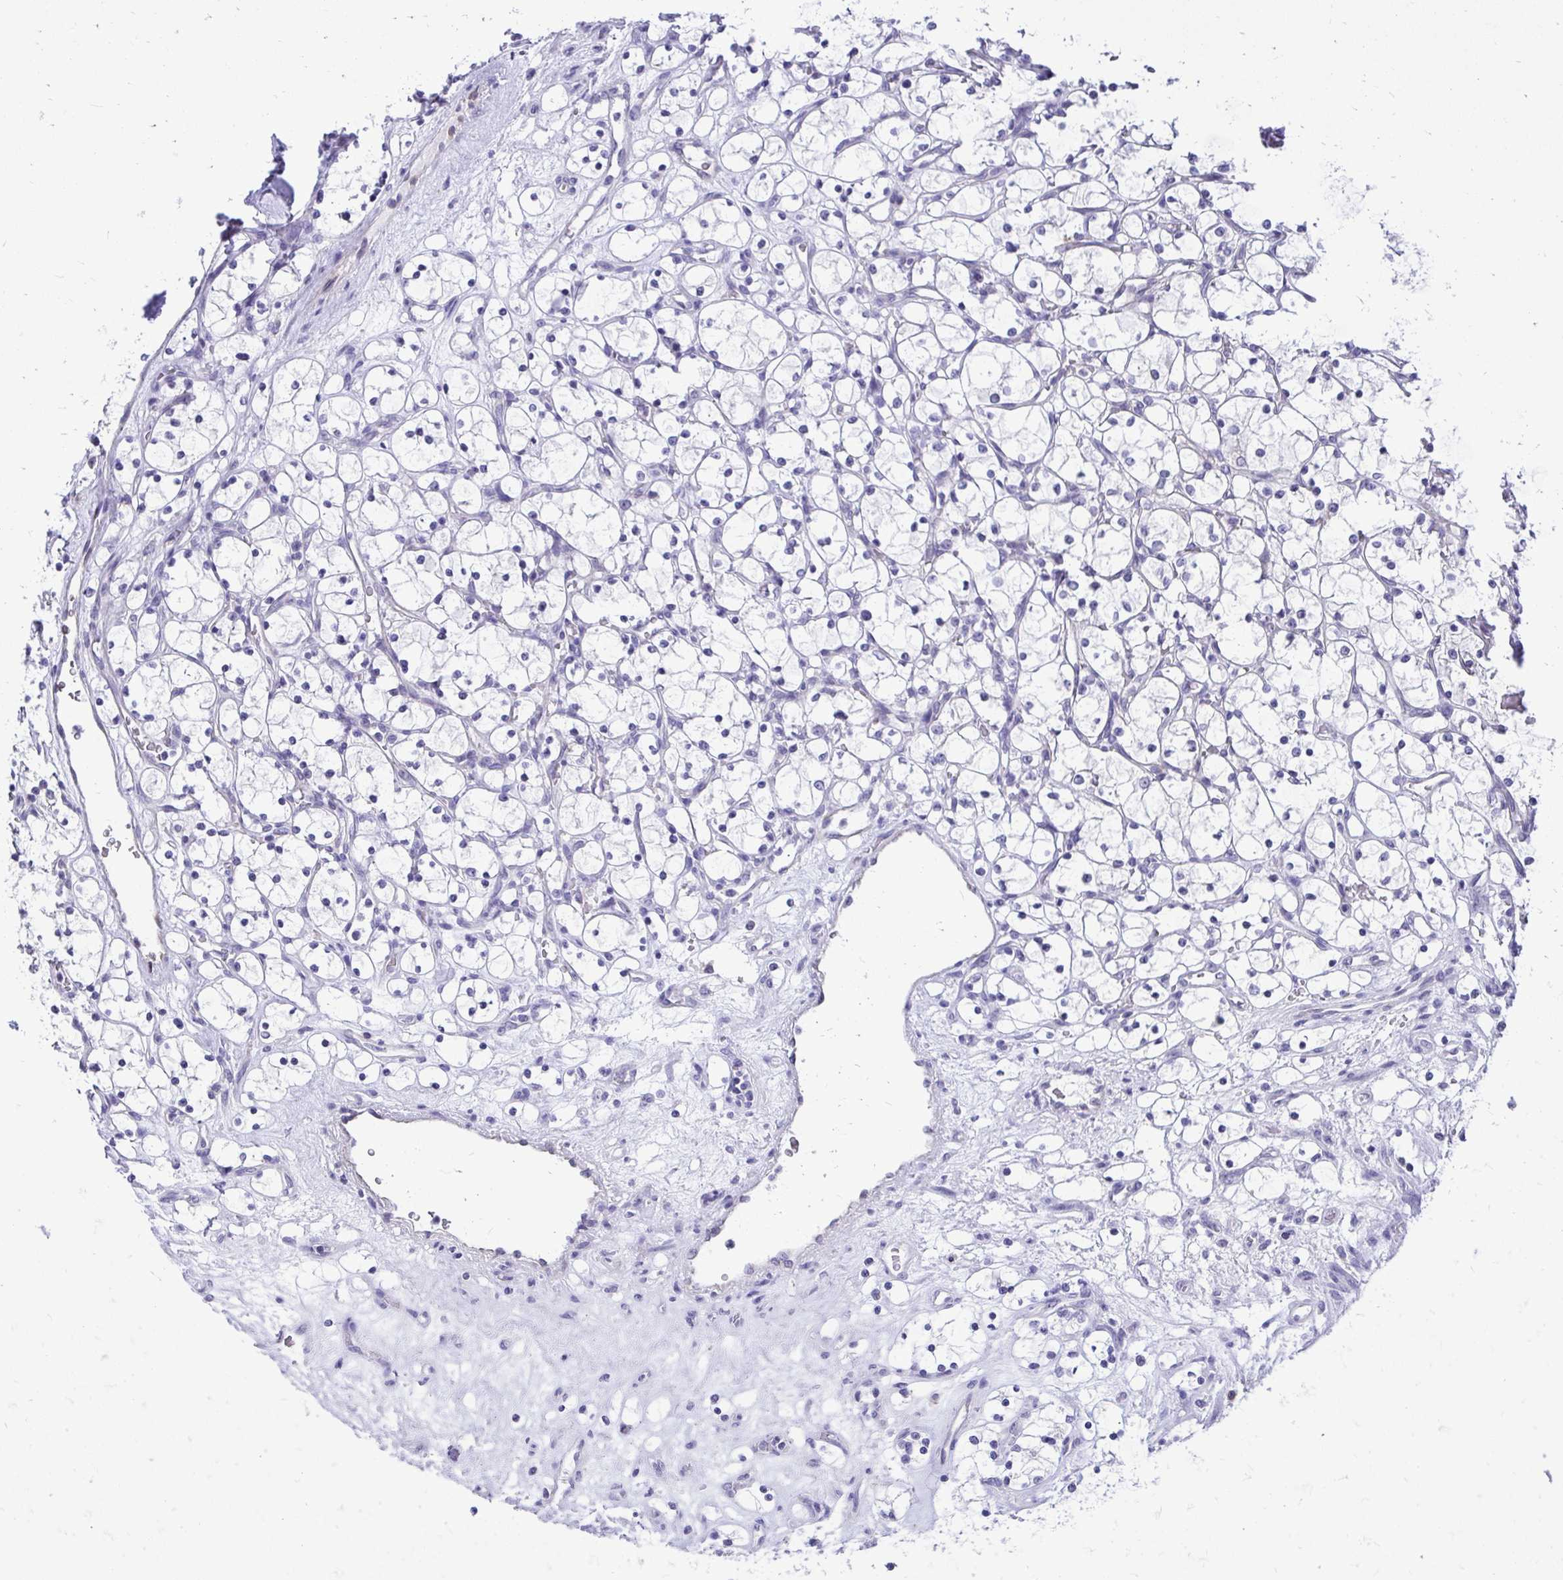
{"staining": {"intensity": "negative", "quantity": "none", "location": "none"}, "tissue": "renal cancer", "cell_type": "Tumor cells", "image_type": "cancer", "snomed": [{"axis": "morphology", "description": "Adenocarcinoma, NOS"}, {"axis": "topography", "description": "Kidney"}], "caption": "Renal cancer stained for a protein using immunohistochemistry (IHC) displays no positivity tumor cells.", "gene": "NIFK", "patient": {"sex": "female", "age": 69}}